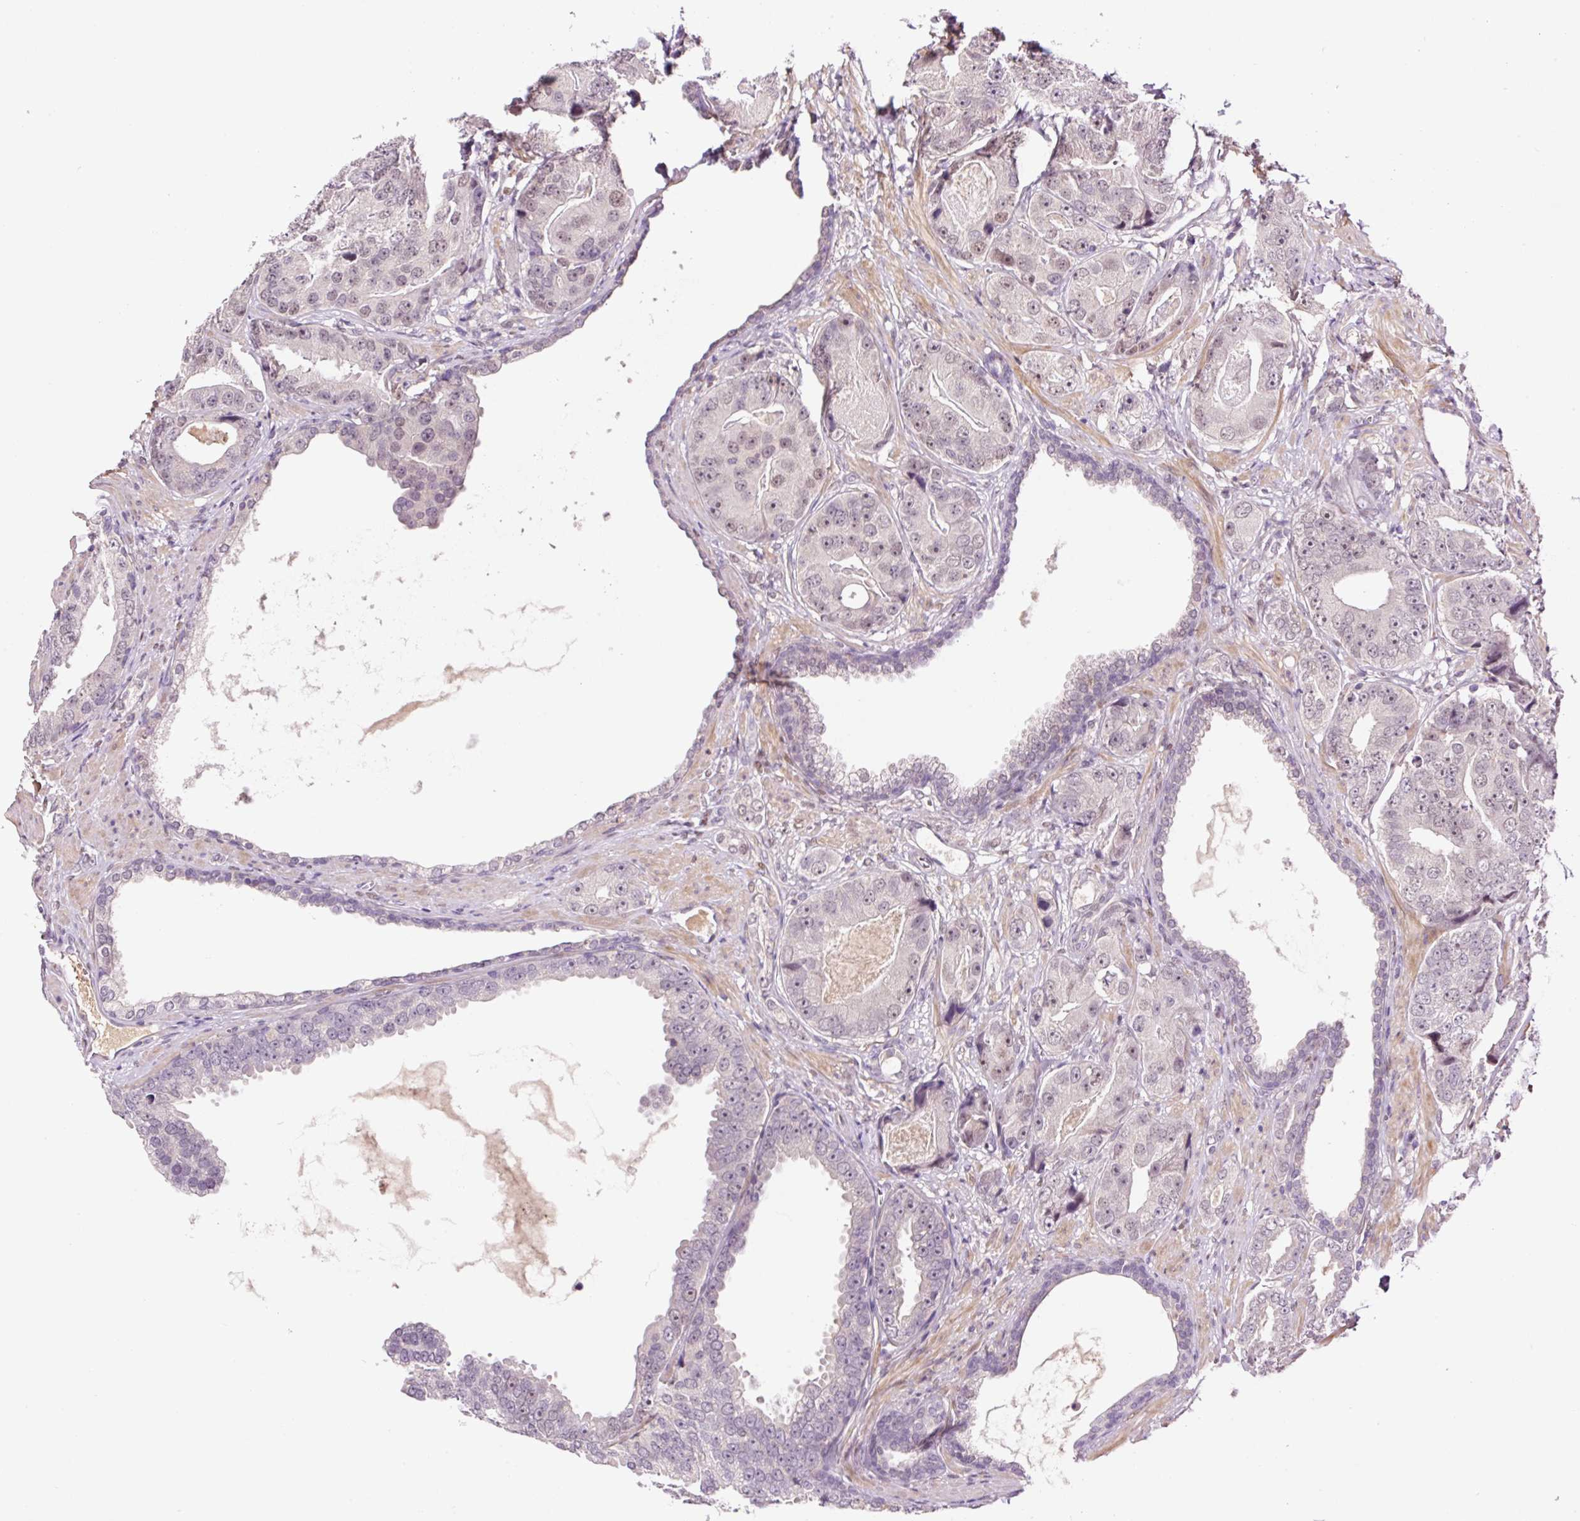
{"staining": {"intensity": "negative", "quantity": "none", "location": "none"}, "tissue": "prostate cancer", "cell_type": "Tumor cells", "image_type": "cancer", "snomed": [{"axis": "morphology", "description": "Adenocarcinoma, High grade"}, {"axis": "topography", "description": "Prostate"}], "caption": "This is a histopathology image of immunohistochemistry (IHC) staining of prostate high-grade adenocarcinoma, which shows no expression in tumor cells.", "gene": "DPPA4", "patient": {"sex": "male", "age": 71}}